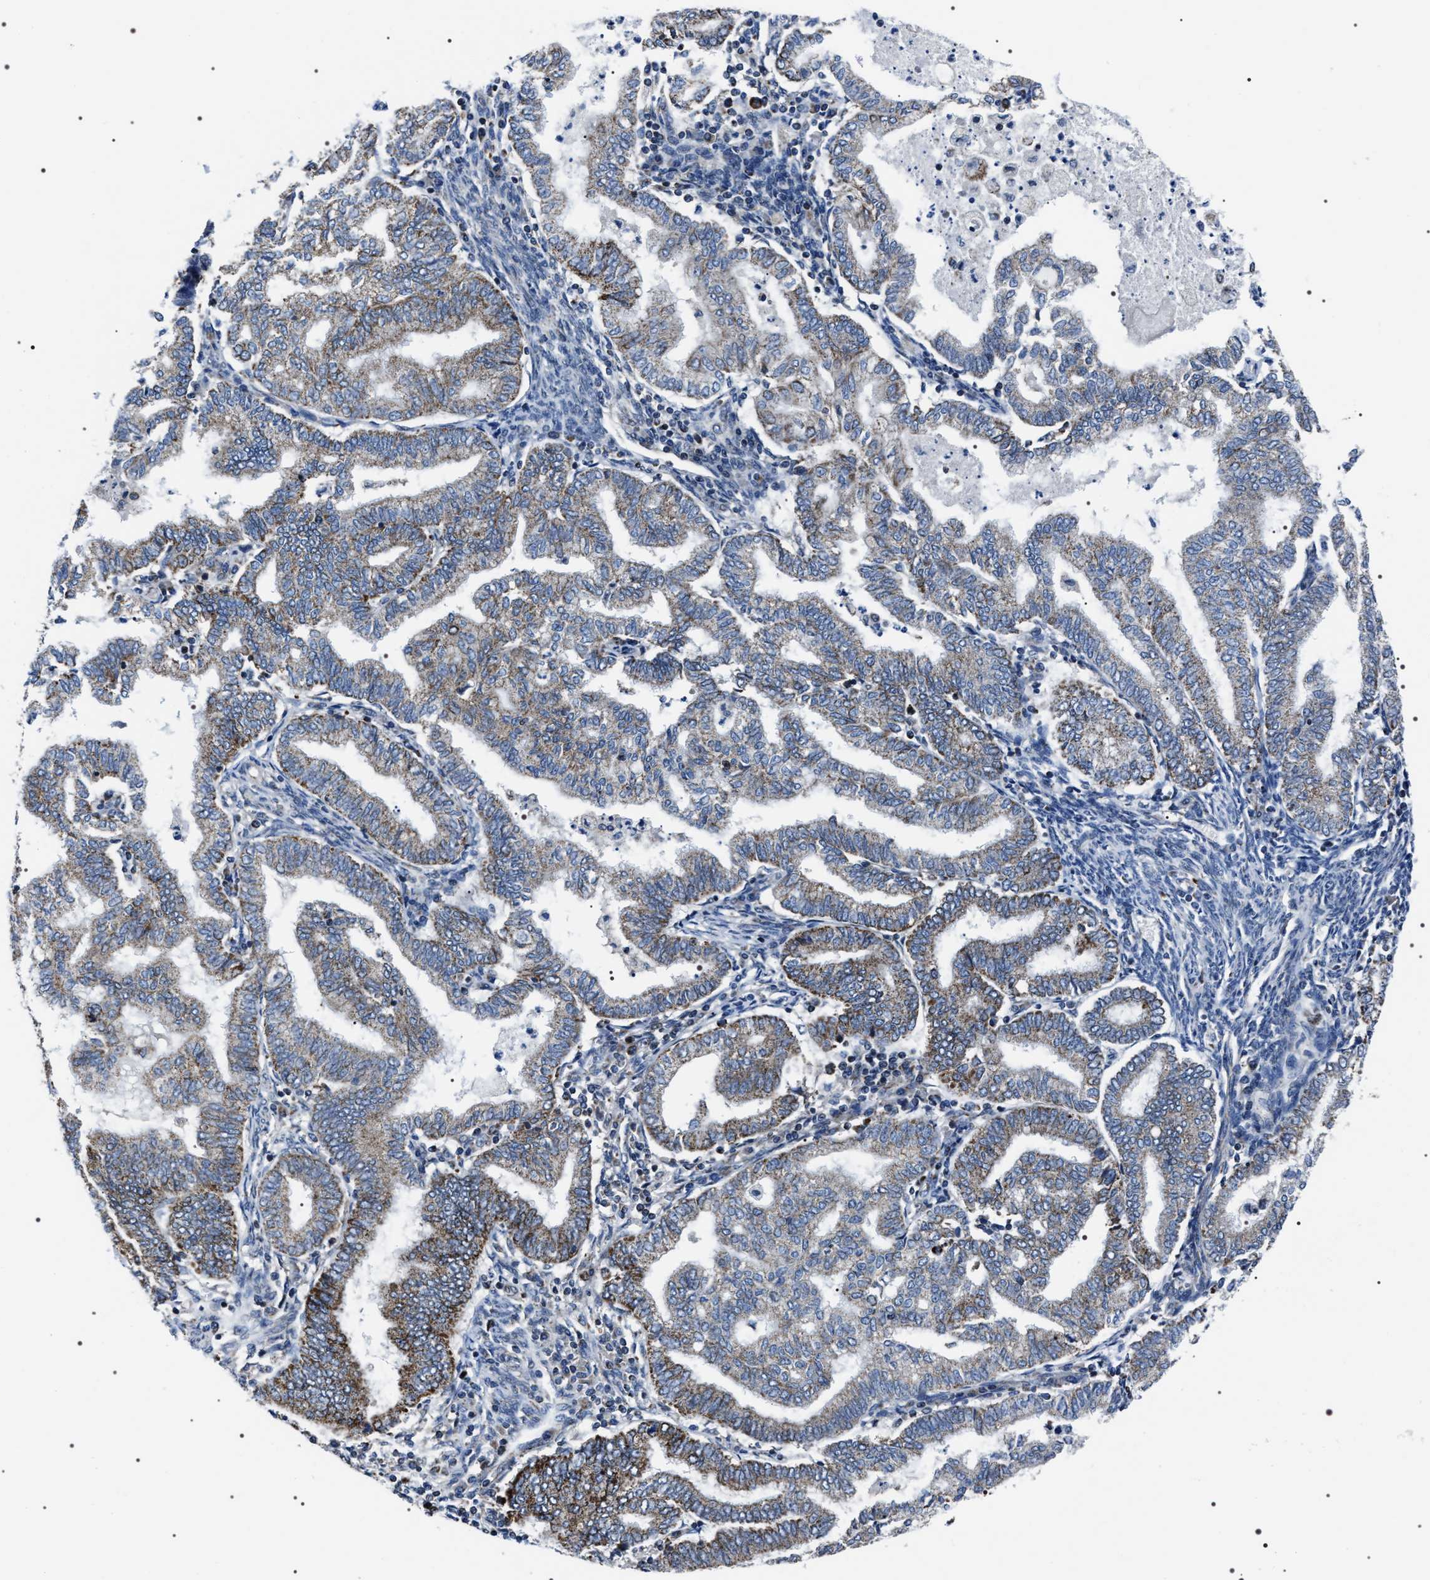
{"staining": {"intensity": "moderate", "quantity": ">75%", "location": "cytoplasmic/membranous"}, "tissue": "endometrial cancer", "cell_type": "Tumor cells", "image_type": "cancer", "snomed": [{"axis": "morphology", "description": "Polyp, NOS"}, {"axis": "morphology", "description": "Adenocarcinoma, NOS"}, {"axis": "morphology", "description": "Adenoma, NOS"}, {"axis": "topography", "description": "Endometrium"}], "caption": "There is medium levels of moderate cytoplasmic/membranous positivity in tumor cells of adenoma (endometrial), as demonstrated by immunohistochemical staining (brown color).", "gene": "NTMT1", "patient": {"sex": "female", "age": 79}}